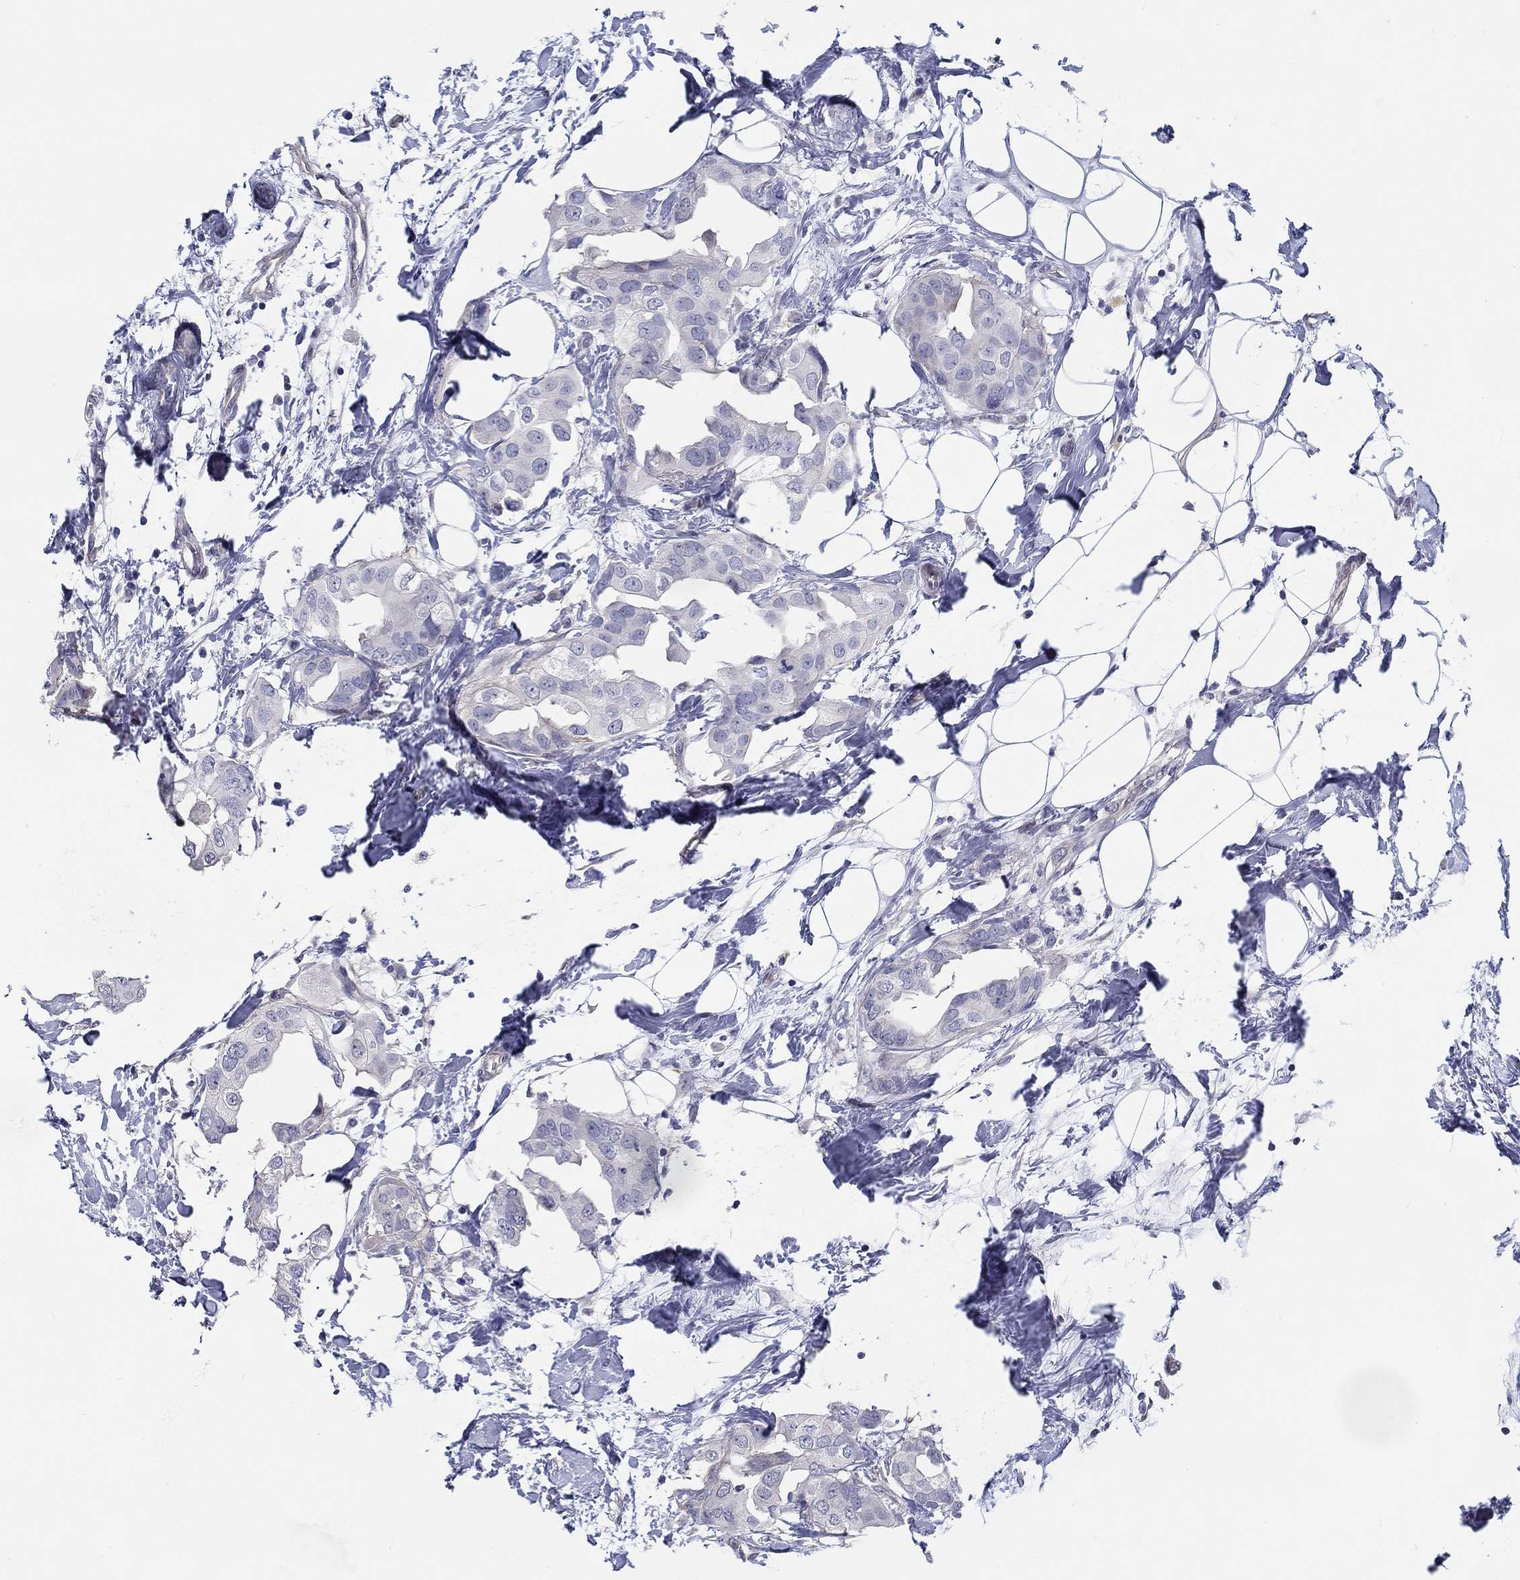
{"staining": {"intensity": "negative", "quantity": "none", "location": "none"}, "tissue": "breast cancer", "cell_type": "Tumor cells", "image_type": "cancer", "snomed": [{"axis": "morphology", "description": "Normal tissue, NOS"}, {"axis": "morphology", "description": "Duct carcinoma"}, {"axis": "topography", "description": "Breast"}], "caption": "Immunohistochemical staining of breast cancer displays no significant expression in tumor cells.", "gene": "CRYGD", "patient": {"sex": "female", "age": 40}}